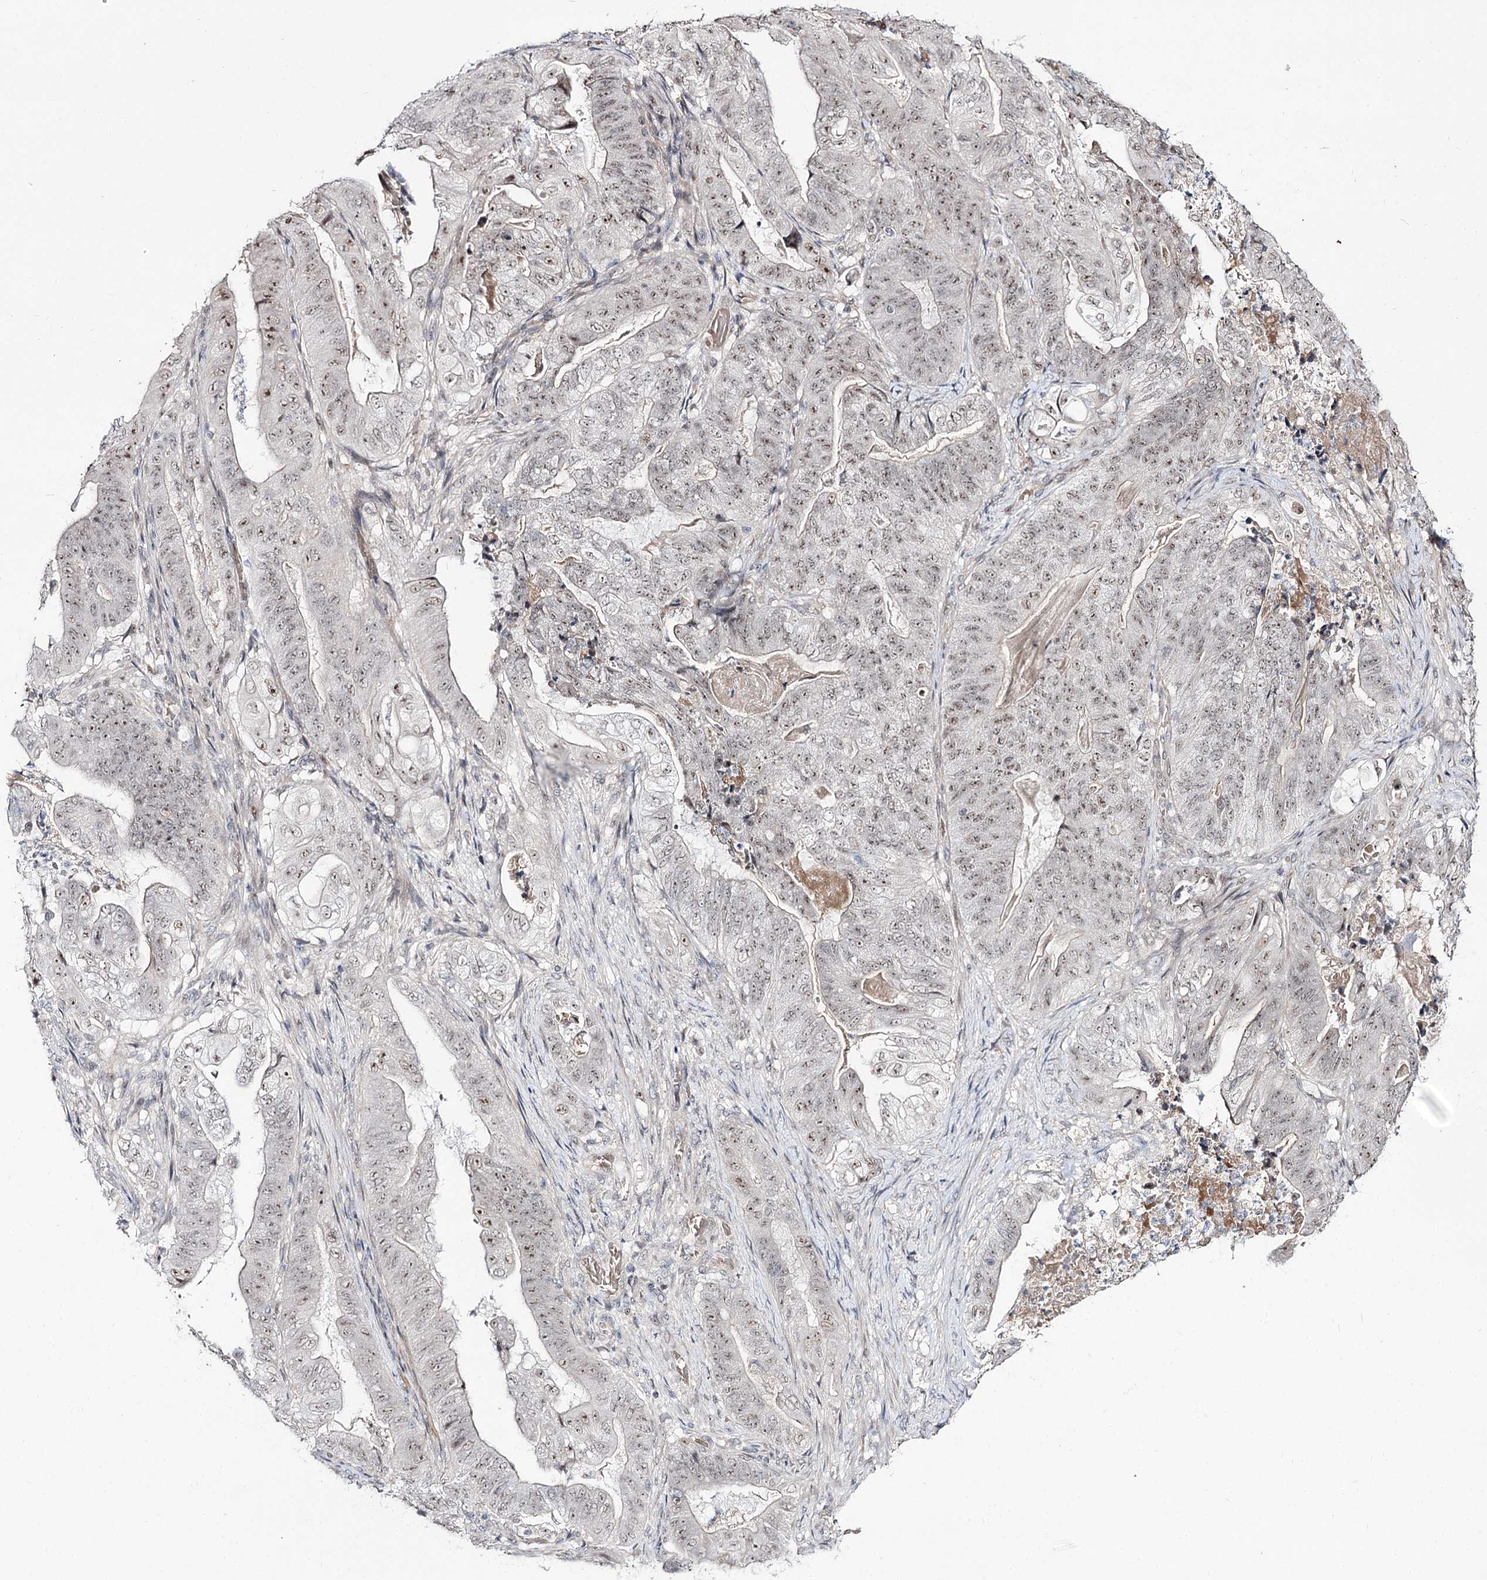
{"staining": {"intensity": "weak", "quantity": ">75%", "location": "nuclear"}, "tissue": "stomach cancer", "cell_type": "Tumor cells", "image_type": "cancer", "snomed": [{"axis": "morphology", "description": "Adenocarcinoma, NOS"}, {"axis": "topography", "description": "Stomach"}], "caption": "The immunohistochemical stain highlights weak nuclear positivity in tumor cells of stomach cancer (adenocarcinoma) tissue. (Stains: DAB in brown, nuclei in blue, Microscopy: brightfield microscopy at high magnification).", "gene": "RRP9", "patient": {"sex": "female", "age": 73}}